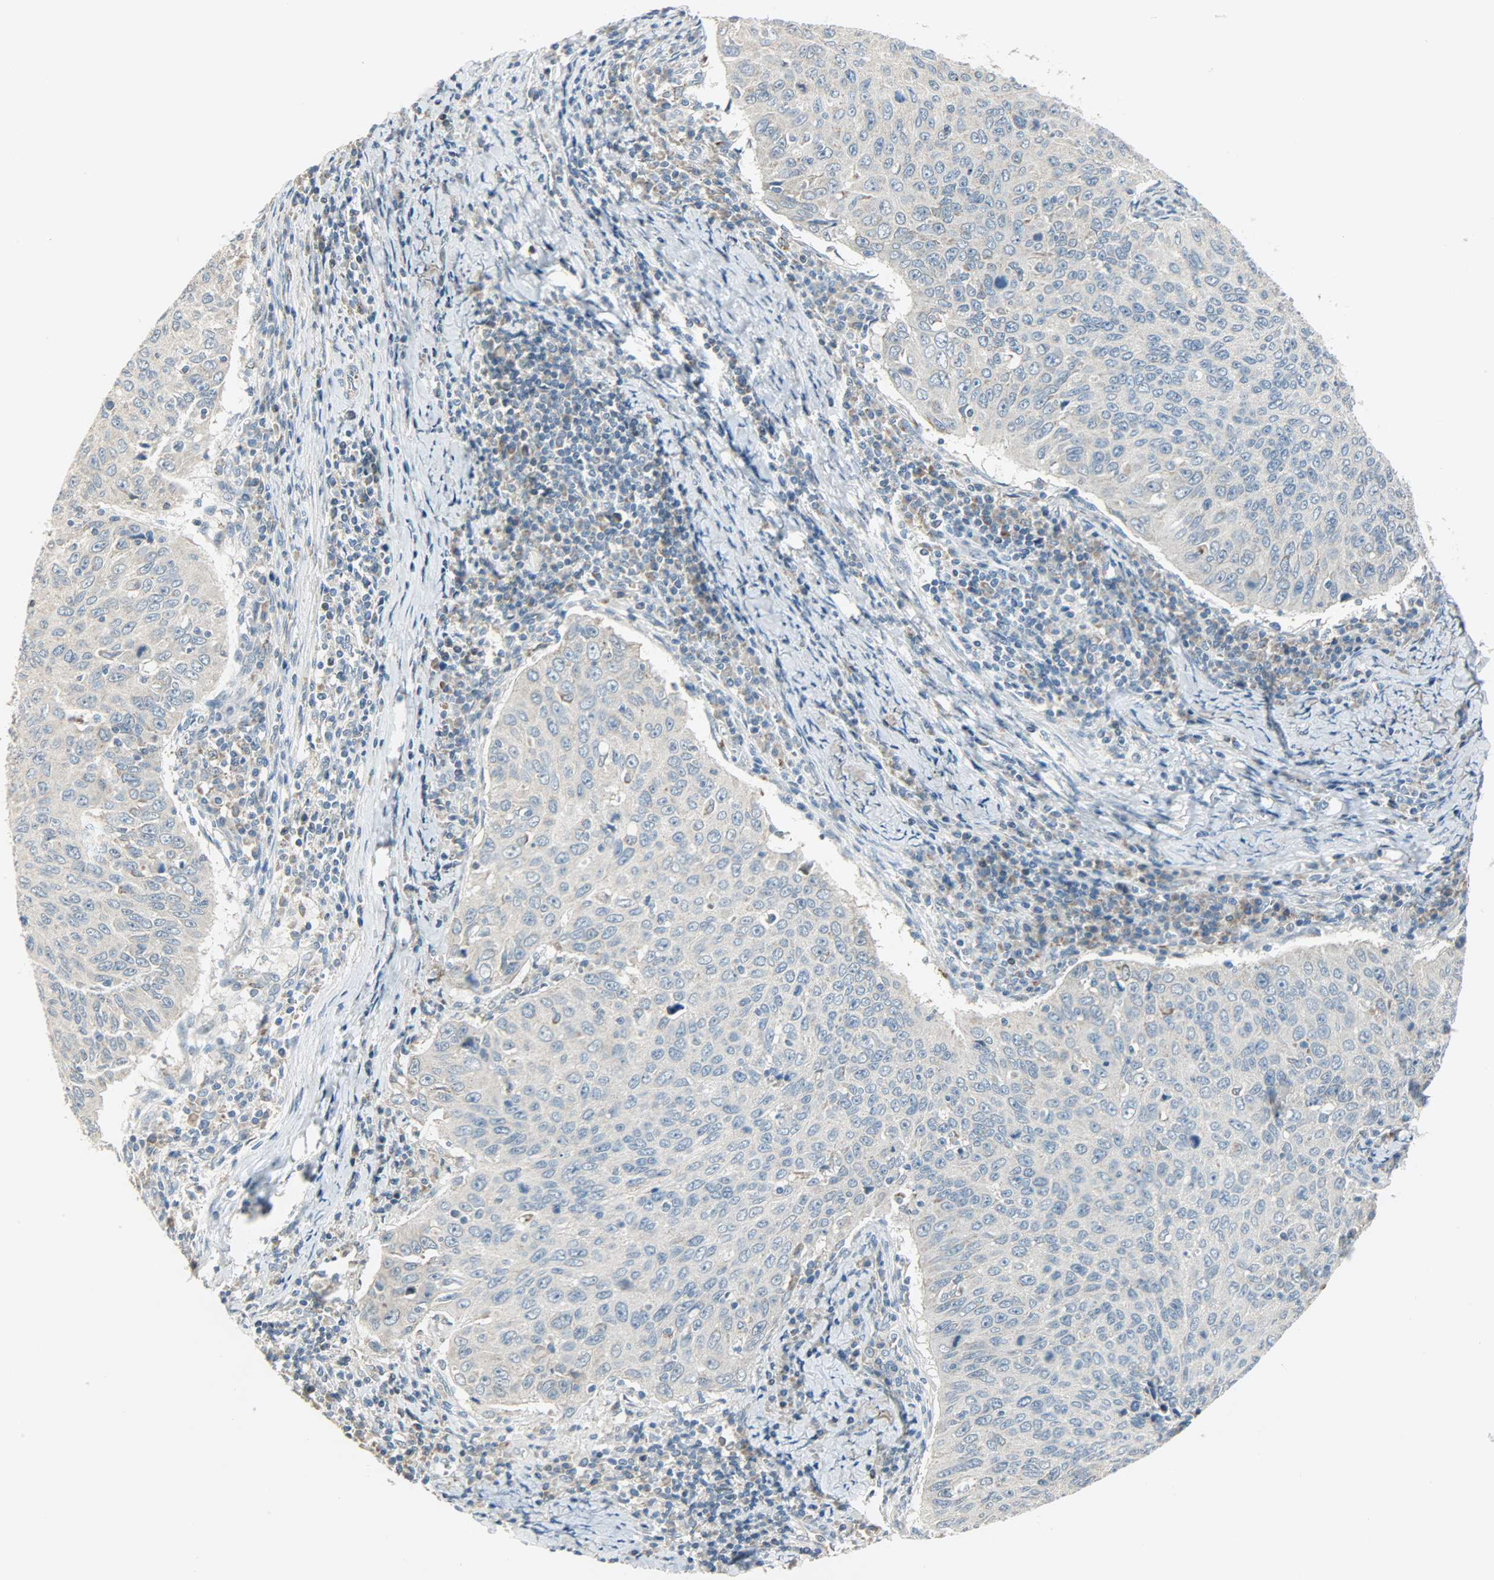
{"staining": {"intensity": "negative", "quantity": "none", "location": "none"}, "tissue": "cervical cancer", "cell_type": "Tumor cells", "image_type": "cancer", "snomed": [{"axis": "morphology", "description": "Squamous cell carcinoma, NOS"}, {"axis": "topography", "description": "Cervix"}], "caption": "DAB immunohistochemical staining of squamous cell carcinoma (cervical) exhibits no significant expression in tumor cells. (Stains: DAB immunohistochemistry with hematoxylin counter stain, Microscopy: brightfield microscopy at high magnification).", "gene": "PPP1R1B", "patient": {"sex": "female", "age": 53}}